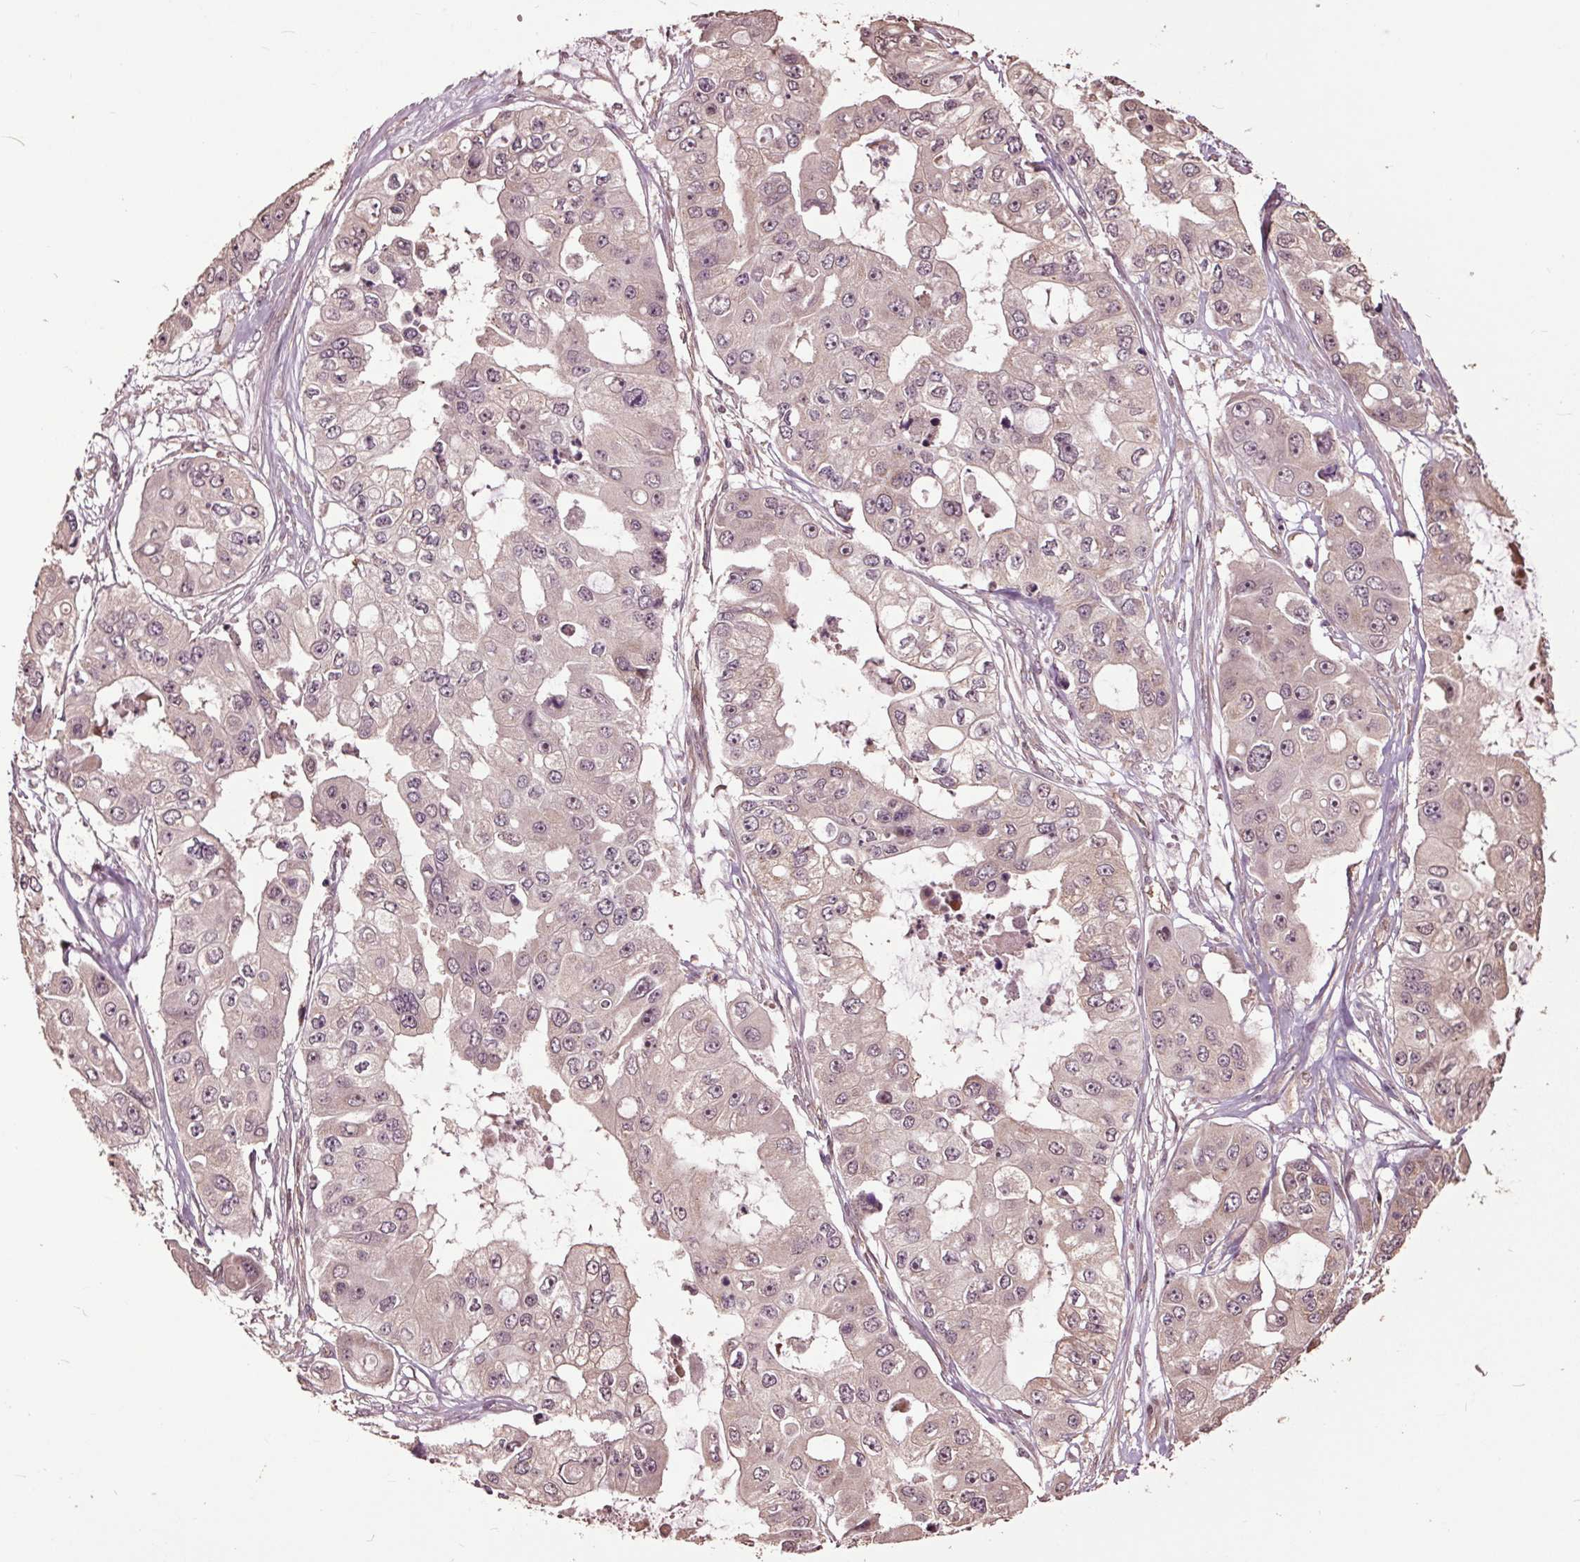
{"staining": {"intensity": "weak", "quantity": "<25%", "location": "cytoplasmic/membranous"}, "tissue": "ovarian cancer", "cell_type": "Tumor cells", "image_type": "cancer", "snomed": [{"axis": "morphology", "description": "Cystadenocarcinoma, serous, NOS"}, {"axis": "topography", "description": "Ovary"}], "caption": "DAB (3,3'-diaminobenzidine) immunohistochemical staining of human serous cystadenocarcinoma (ovarian) demonstrates no significant expression in tumor cells.", "gene": "CEP95", "patient": {"sex": "female", "age": 56}}